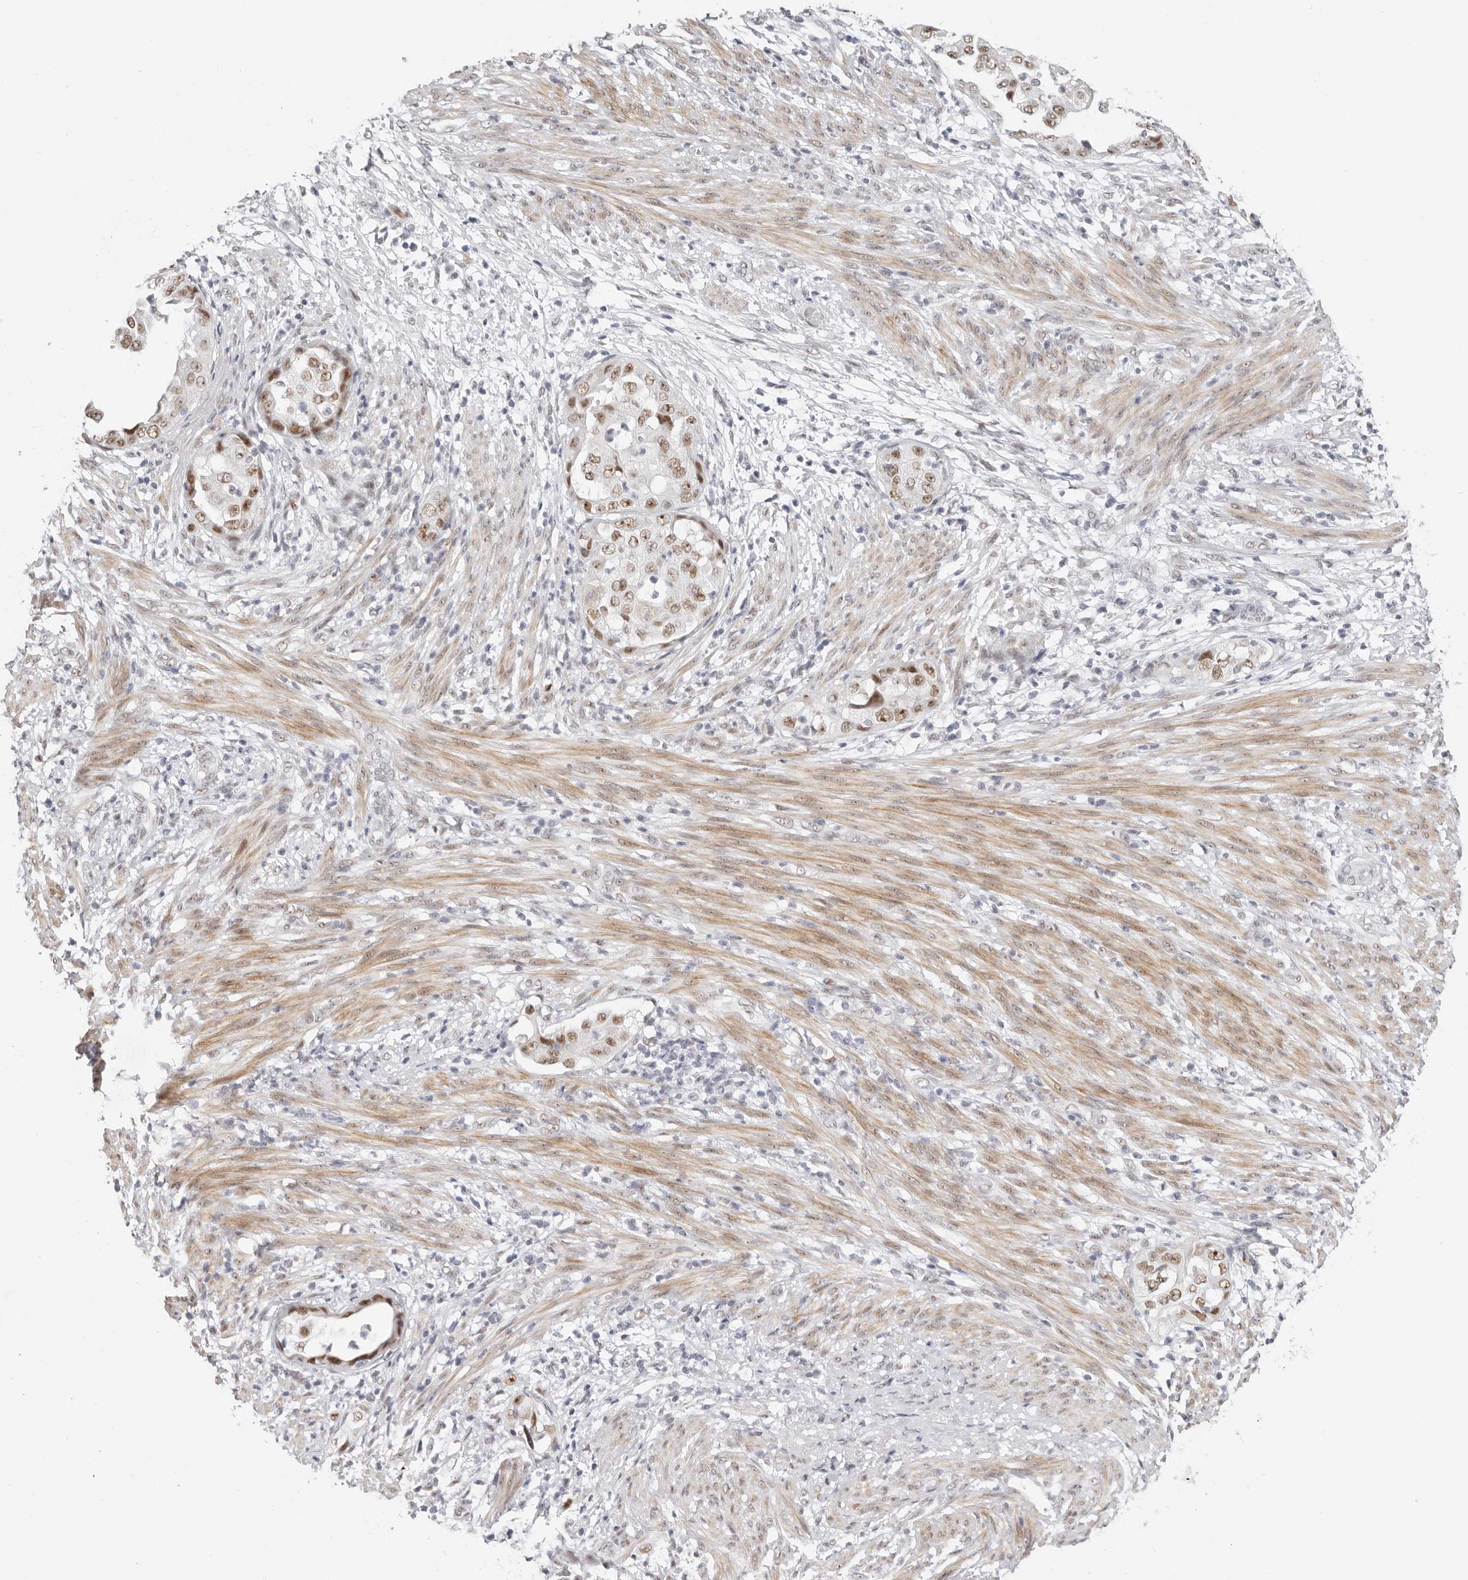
{"staining": {"intensity": "moderate", "quantity": ">75%", "location": "nuclear"}, "tissue": "endometrial cancer", "cell_type": "Tumor cells", "image_type": "cancer", "snomed": [{"axis": "morphology", "description": "Adenocarcinoma, NOS"}, {"axis": "topography", "description": "Endometrium"}], "caption": "About >75% of tumor cells in human adenocarcinoma (endometrial) show moderate nuclear protein expression as visualized by brown immunohistochemical staining.", "gene": "LARP7", "patient": {"sex": "female", "age": 85}}